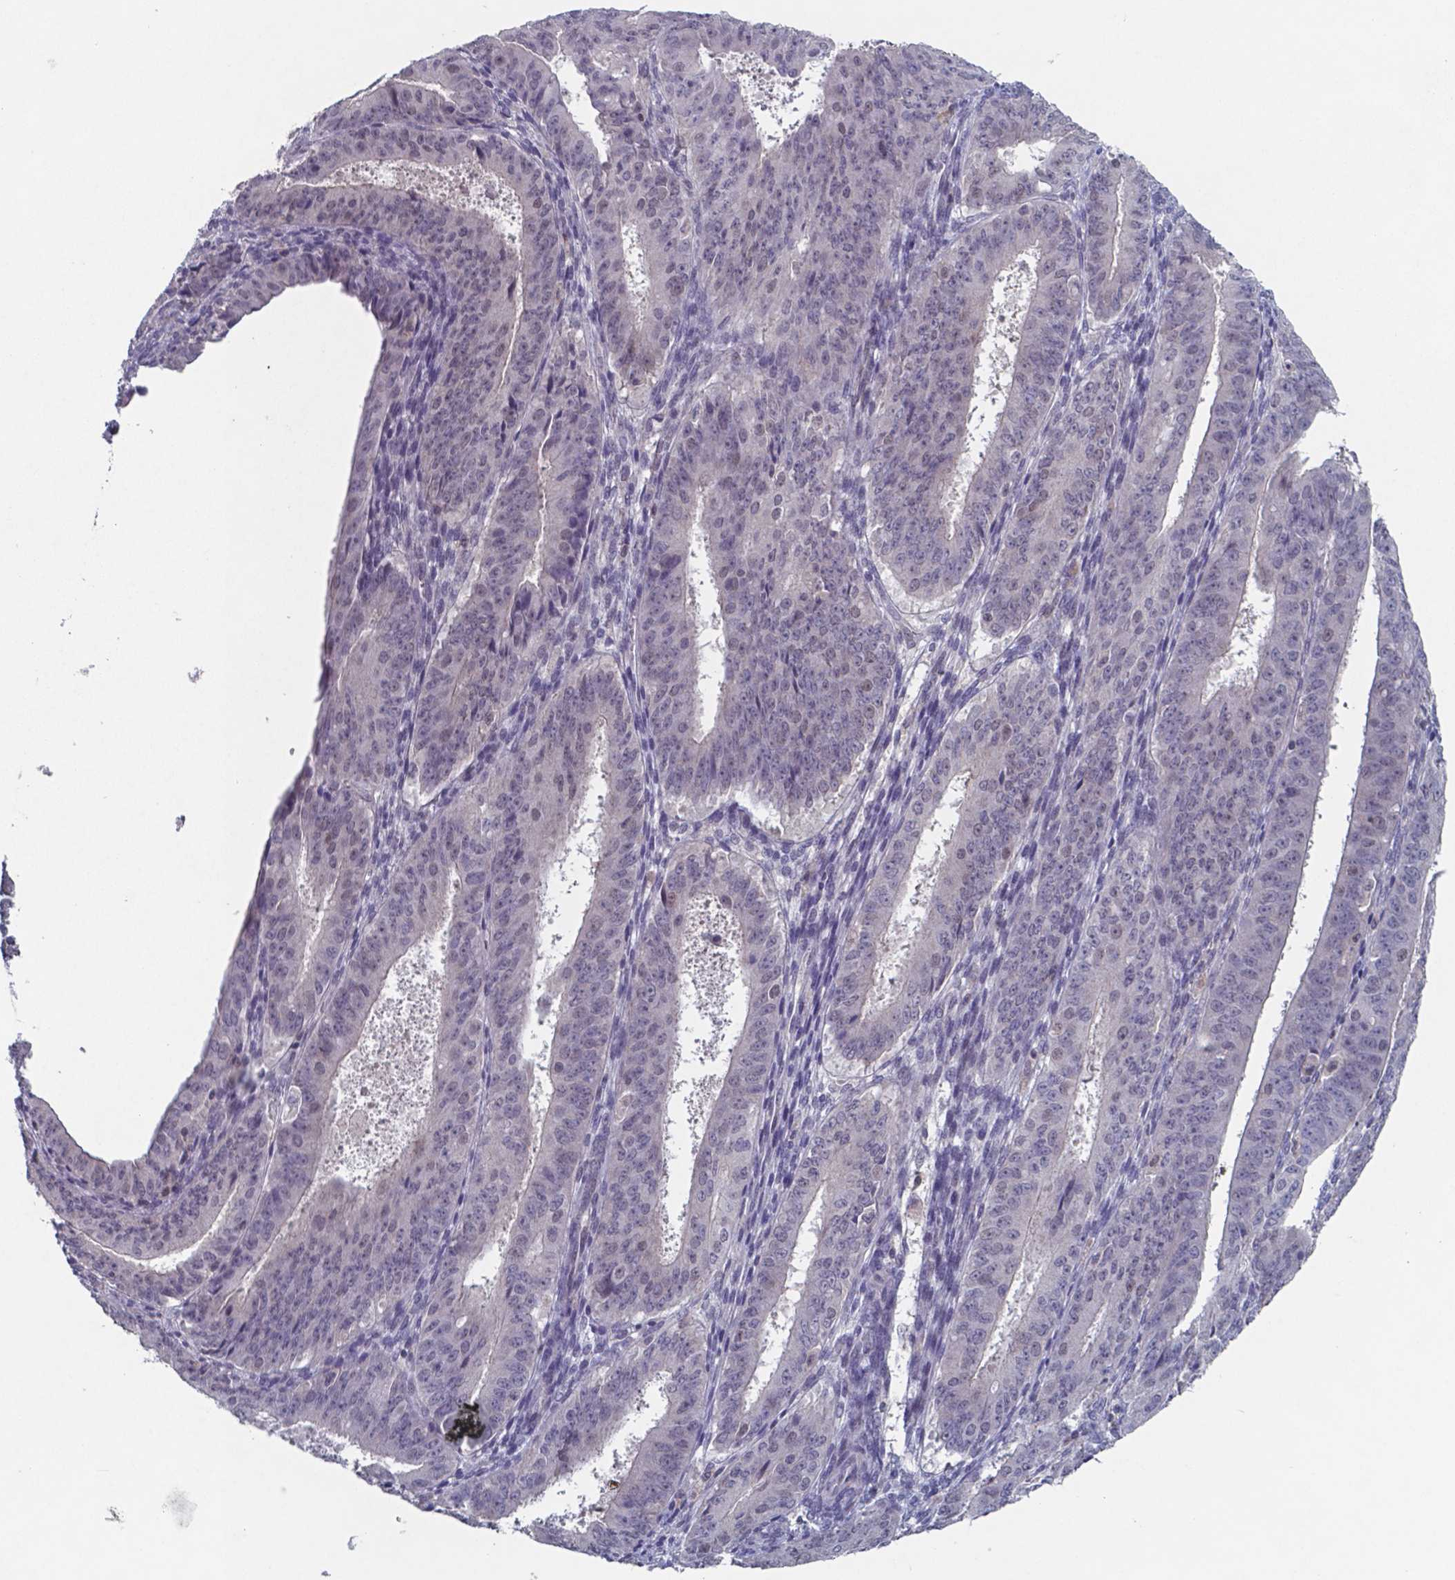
{"staining": {"intensity": "weak", "quantity": "<25%", "location": "nuclear"}, "tissue": "ovarian cancer", "cell_type": "Tumor cells", "image_type": "cancer", "snomed": [{"axis": "morphology", "description": "Carcinoma, endometroid"}, {"axis": "topography", "description": "Ovary"}], "caption": "A histopathology image of ovarian cancer stained for a protein shows no brown staining in tumor cells.", "gene": "TDP2", "patient": {"sex": "female", "age": 42}}